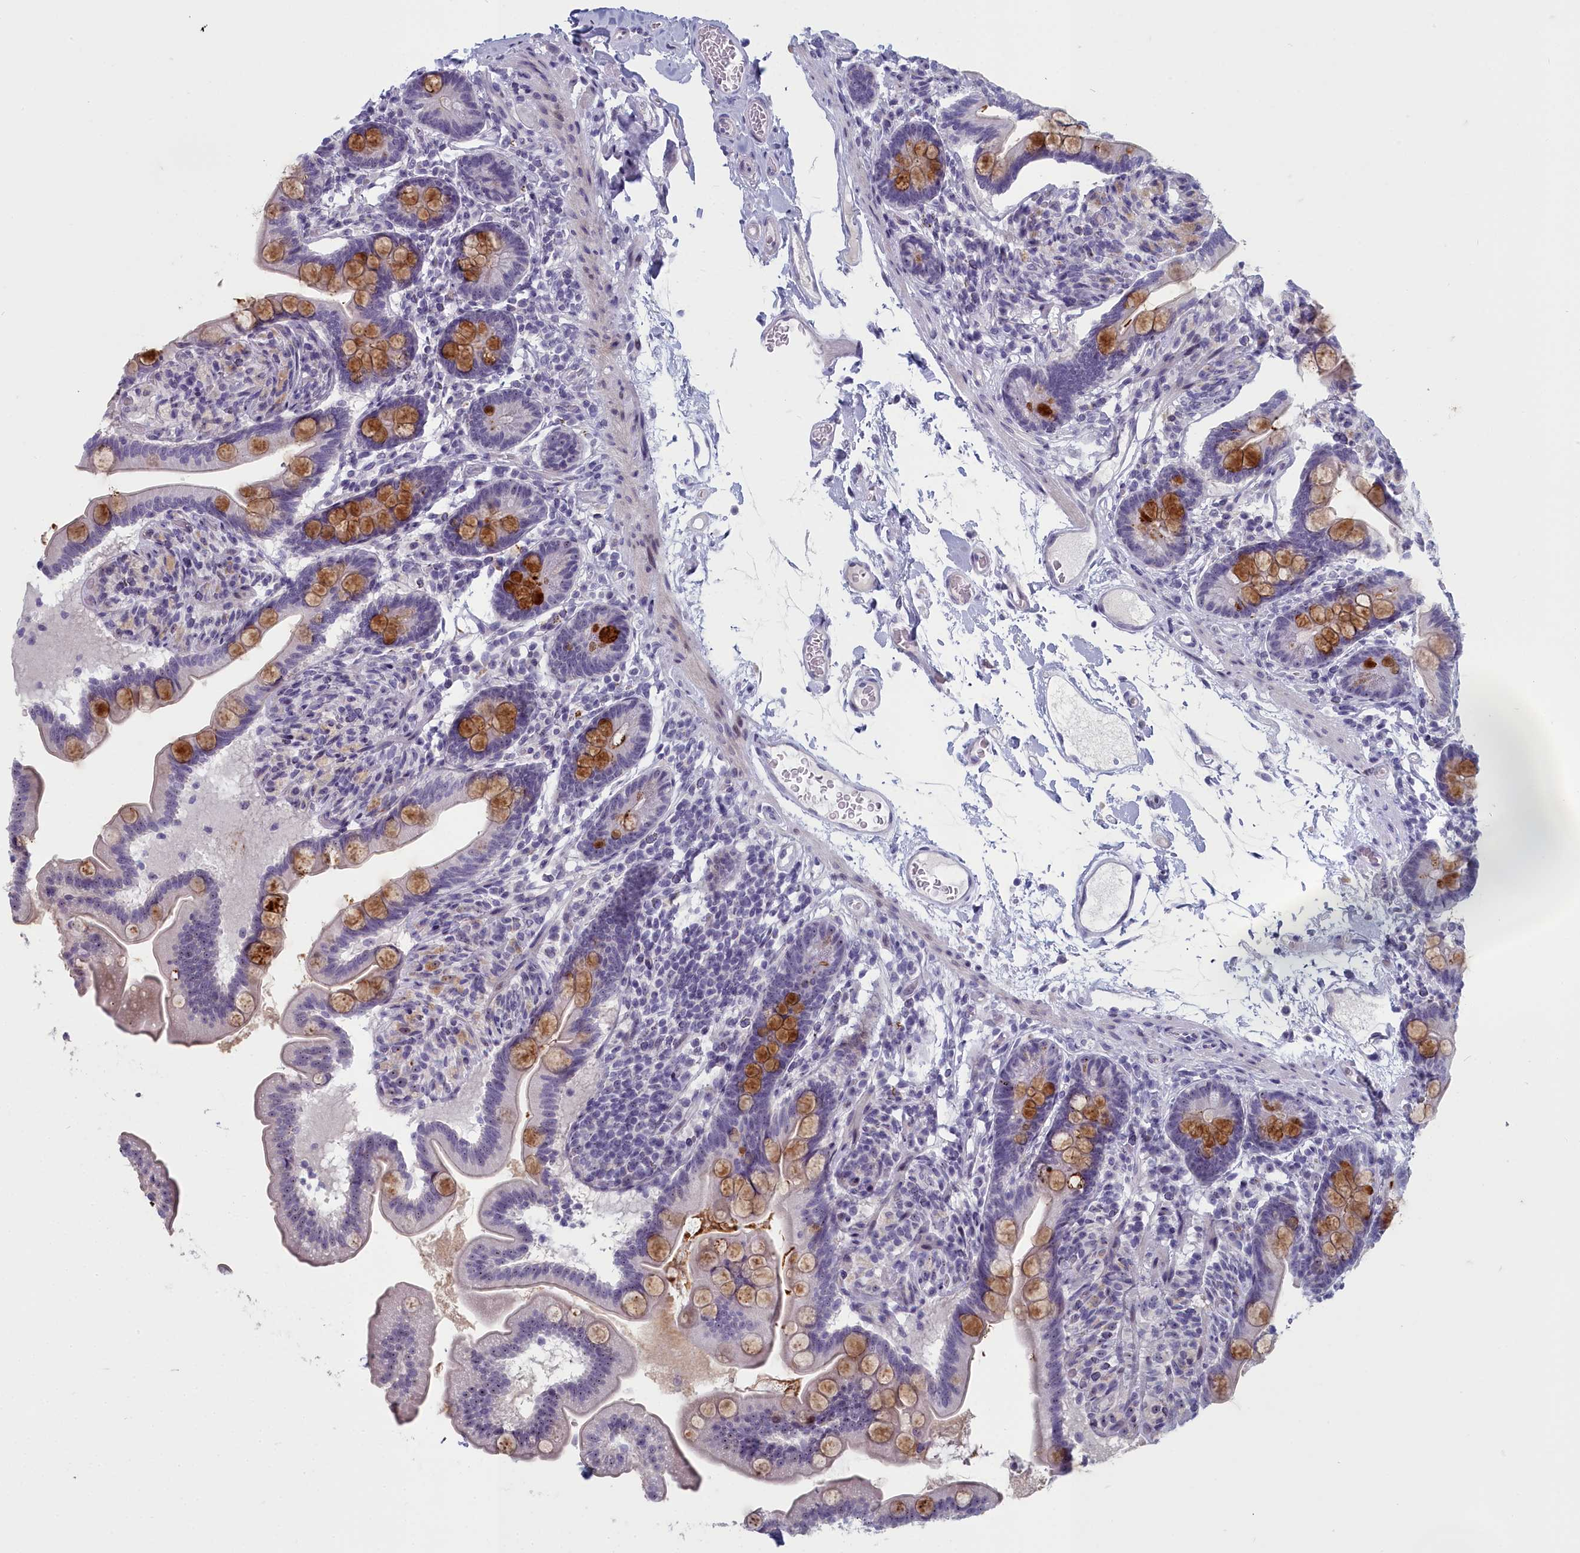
{"staining": {"intensity": "moderate", "quantity": "25%-75%", "location": "cytoplasmic/membranous,nuclear"}, "tissue": "small intestine", "cell_type": "Glandular cells", "image_type": "normal", "snomed": [{"axis": "morphology", "description": "Normal tissue, NOS"}, {"axis": "topography", "description": "Small intestine"}], "caption": "High-magnification brightfield microscopy of normal small intestine stained with DAB (brown) and counterstained with hematoxylin (blue). glandular cells exhibit moderate cytoplasmic/membranous,nuclear positivity is seen in approximately25%-75% of cells.", "gene": "INSYN2A", "patient": {"sex": "female", "age": 64}}